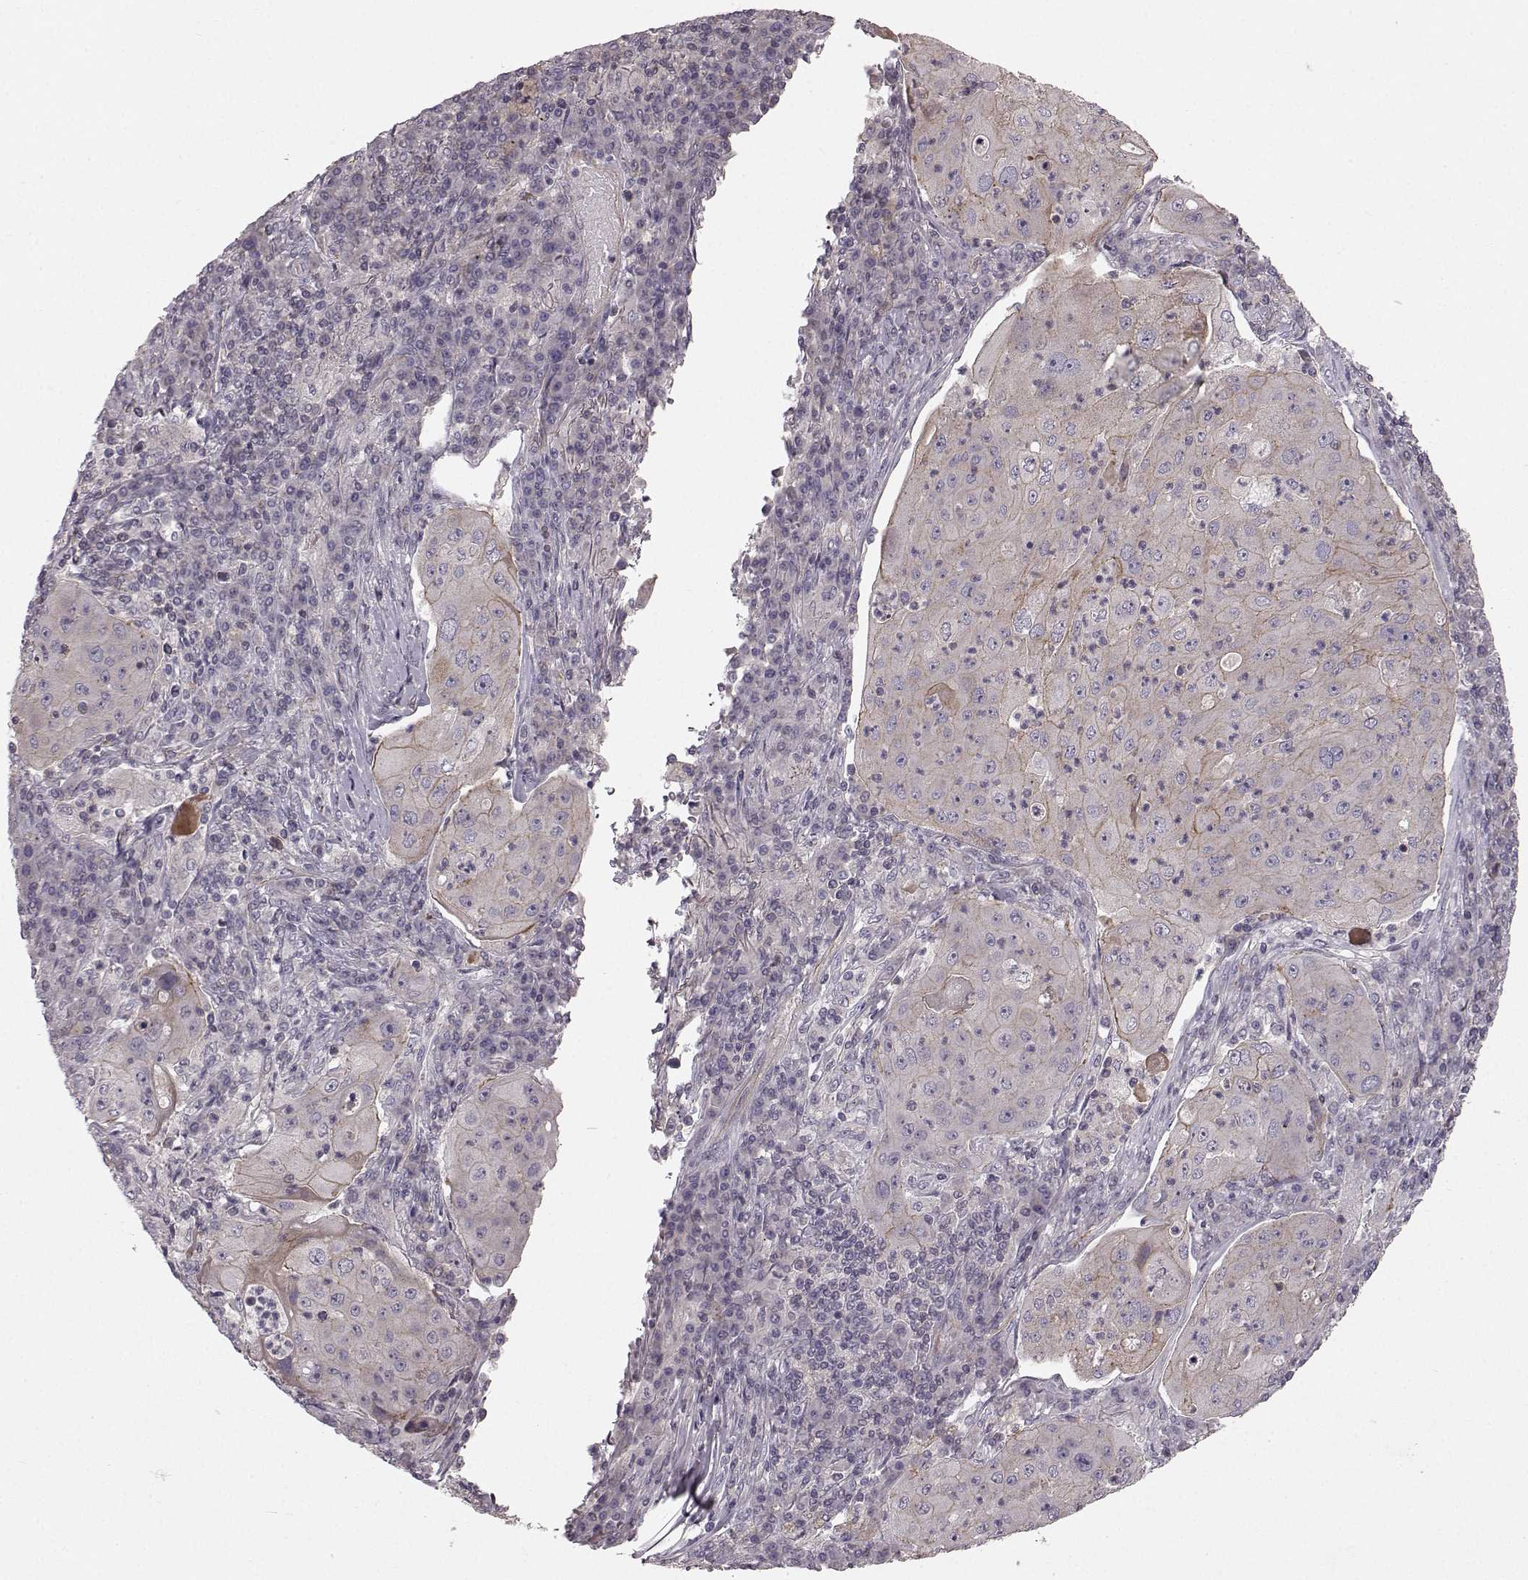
{"staining": {"intensity": "negative", "quantity": "none", "location": "none"}, "tissue": "lung cancer", "cell_type": "Tumor cells", "image_type": "cancer", "snomed": [{"axis": "morphology", "description": "Squamous cell carcinoma, NOS"}, {"axis": "topography", "description": "Lung"}], "caption": "Squamous cell carcinoma (lung) was stained to show a protein in brown. There is no significant positivity in tumor cells.", "gene": "SLC22A18", "patient": {"sex": "female", "age": 59}}